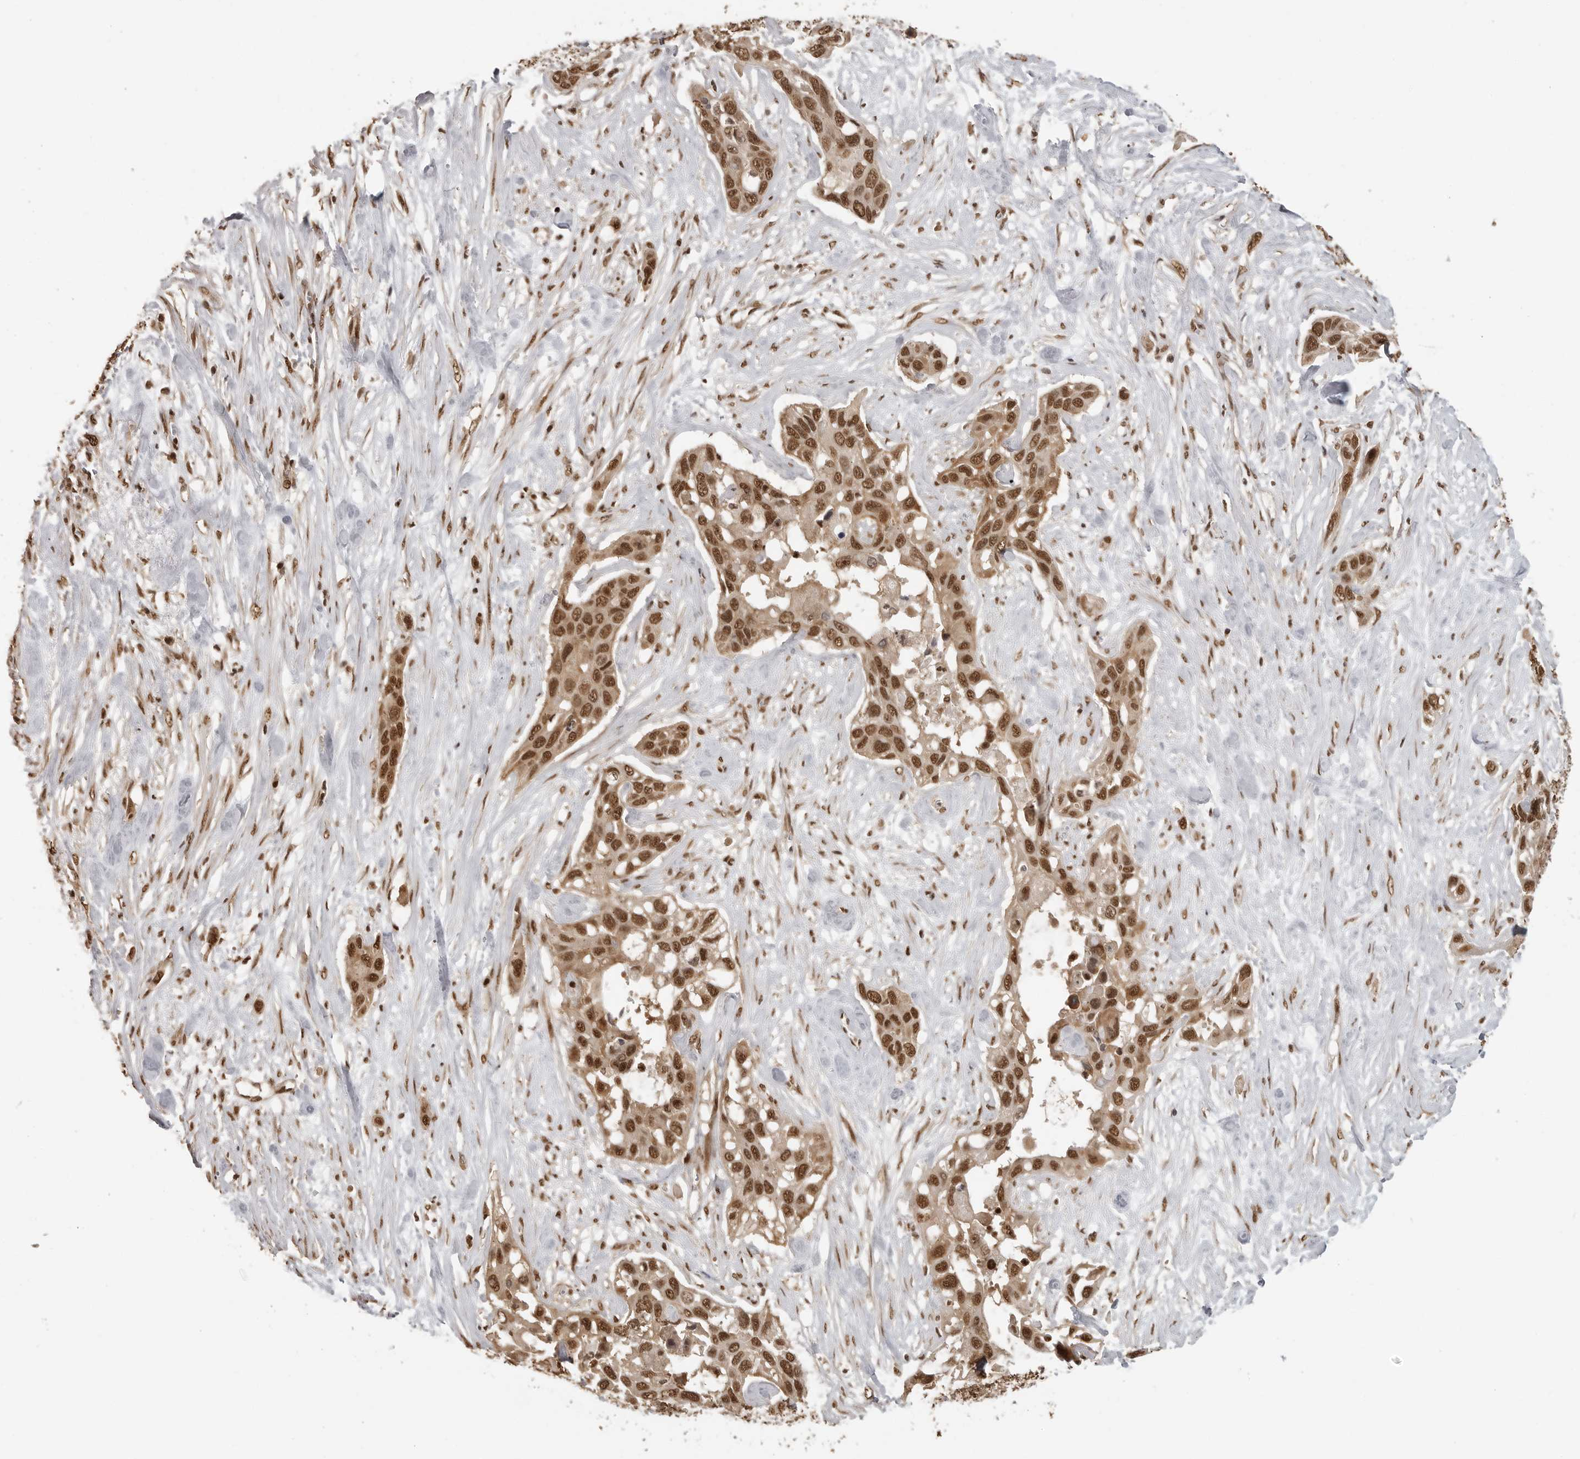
{"staining": {"intensity": "strong", "quantity": ">75%", "location": "nuclear"}, "tissue": "pancreatic cancer", "cell_type": "Tumor cells", "image_type": "cancer", "snomed": [{"axis": "morphology", "description": "Adenocarcinoma, NOS"}, {"axis": "topography", "description": "Pancreas"}], "caption": "A photomicrograph showing strong nuclear positivity in about >75% of tumor cells in pancreatic adenocarcinoma, as visualized by brown immunohistochemical staining.", "gene": "CLOCK", "patient": {"sex": "female", "age": 60}}